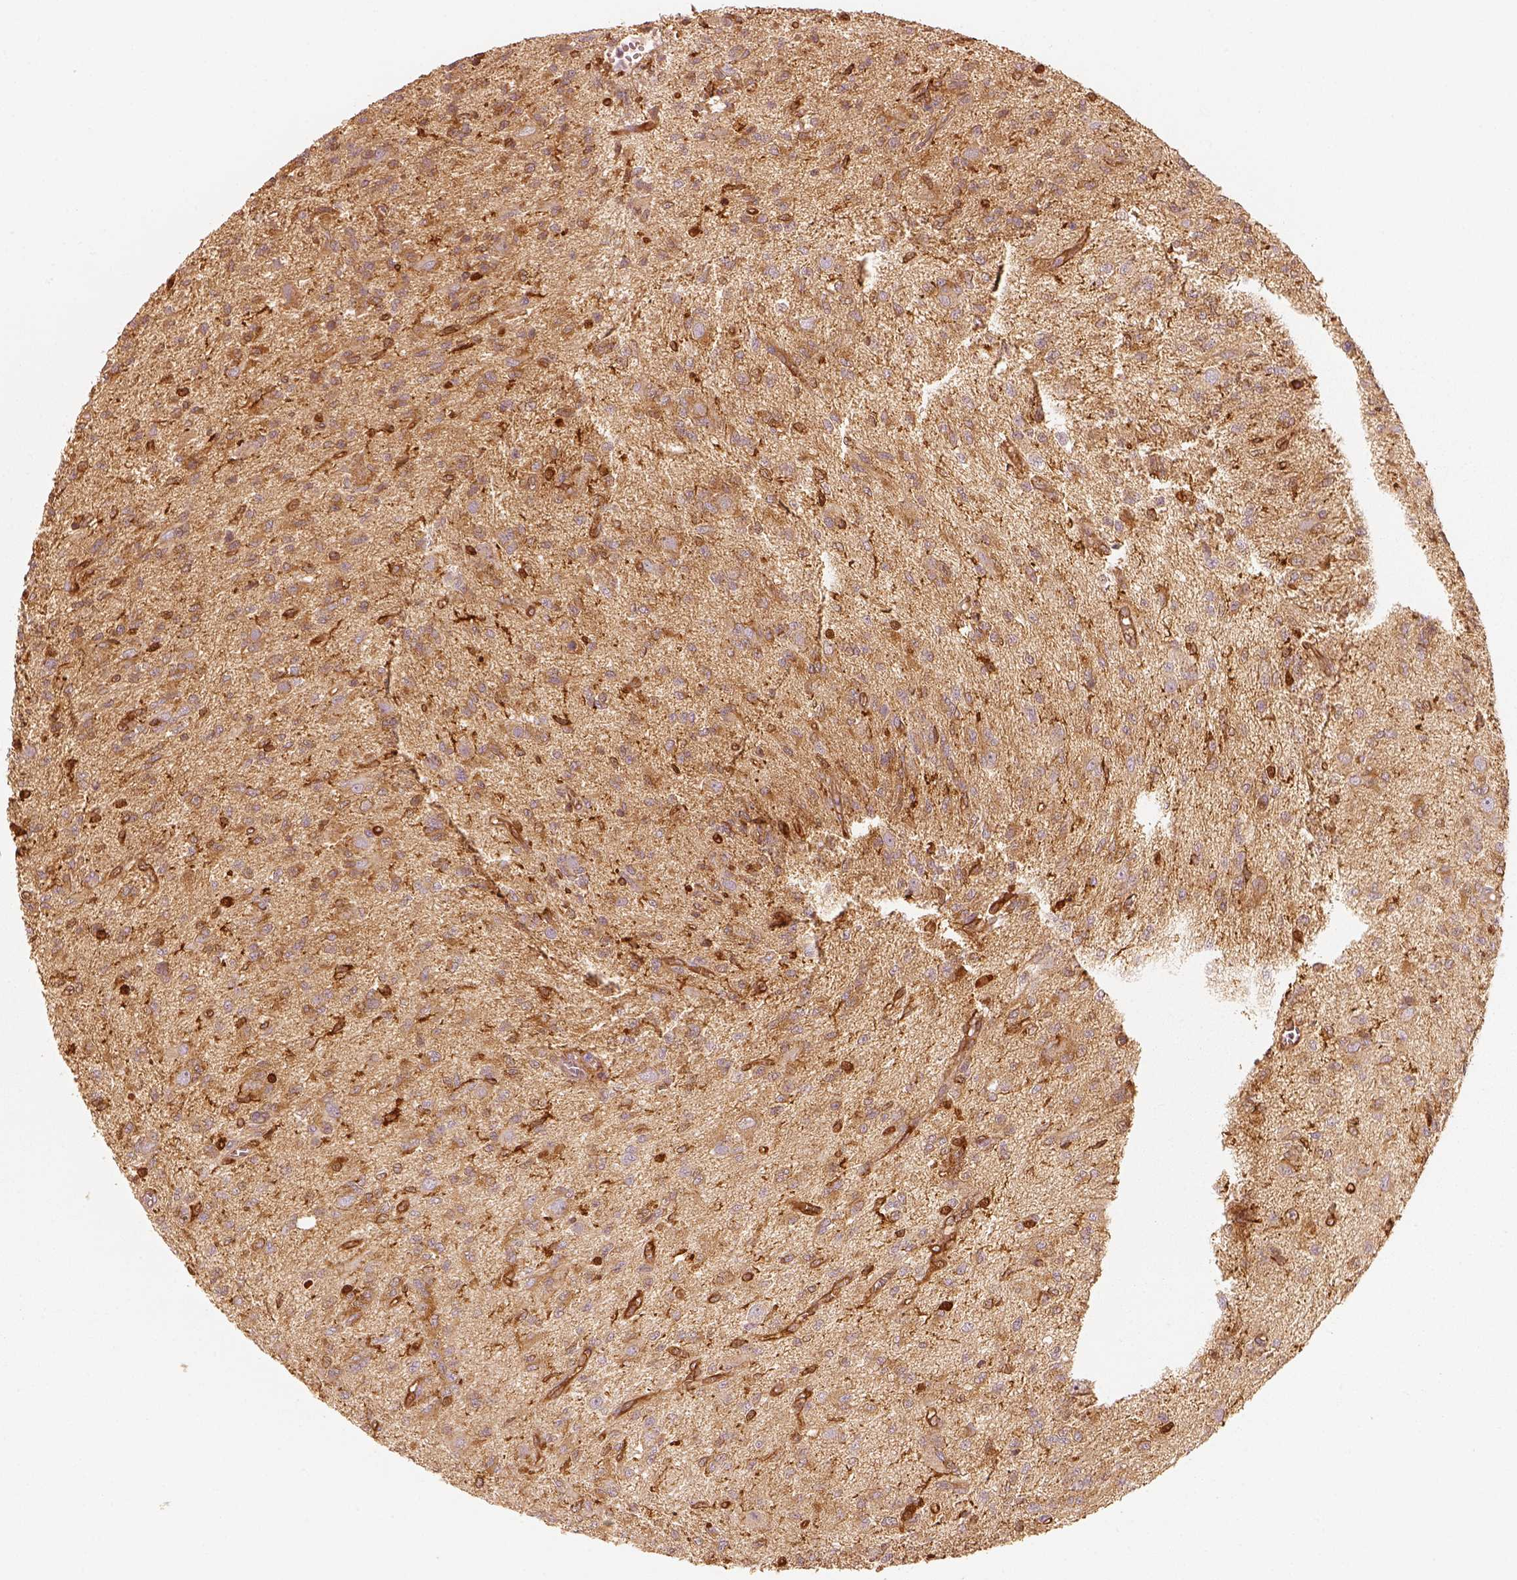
{"staining": {"intensity": "moderate", "quantity": ">75%", "location": "cytoplasmic/membranous"}, "tissue": "glioma", "cell_type": "Tumor cells", "image_type": "cancer", "snomed": [{"axis": "morphology", "description": "Glioma, malignant, Low grade"}, {"axis": "topography", "description": "Brain"}], "caption": "Immunohistochemistry (IHC) staining of low-grade glioma (malignant), which shows medium levels of moderate cytoplasmic/membranous positivity in about >75% of tumor cells indicating moderate cytoplasmic/membranous protein staining. The staining was performed using DAB (brown) for protein detection and nuclei were counterstained in hematoxylin (blue).", "gene": "FSCN1", "patient": {"sex": "male", "age": 64}}